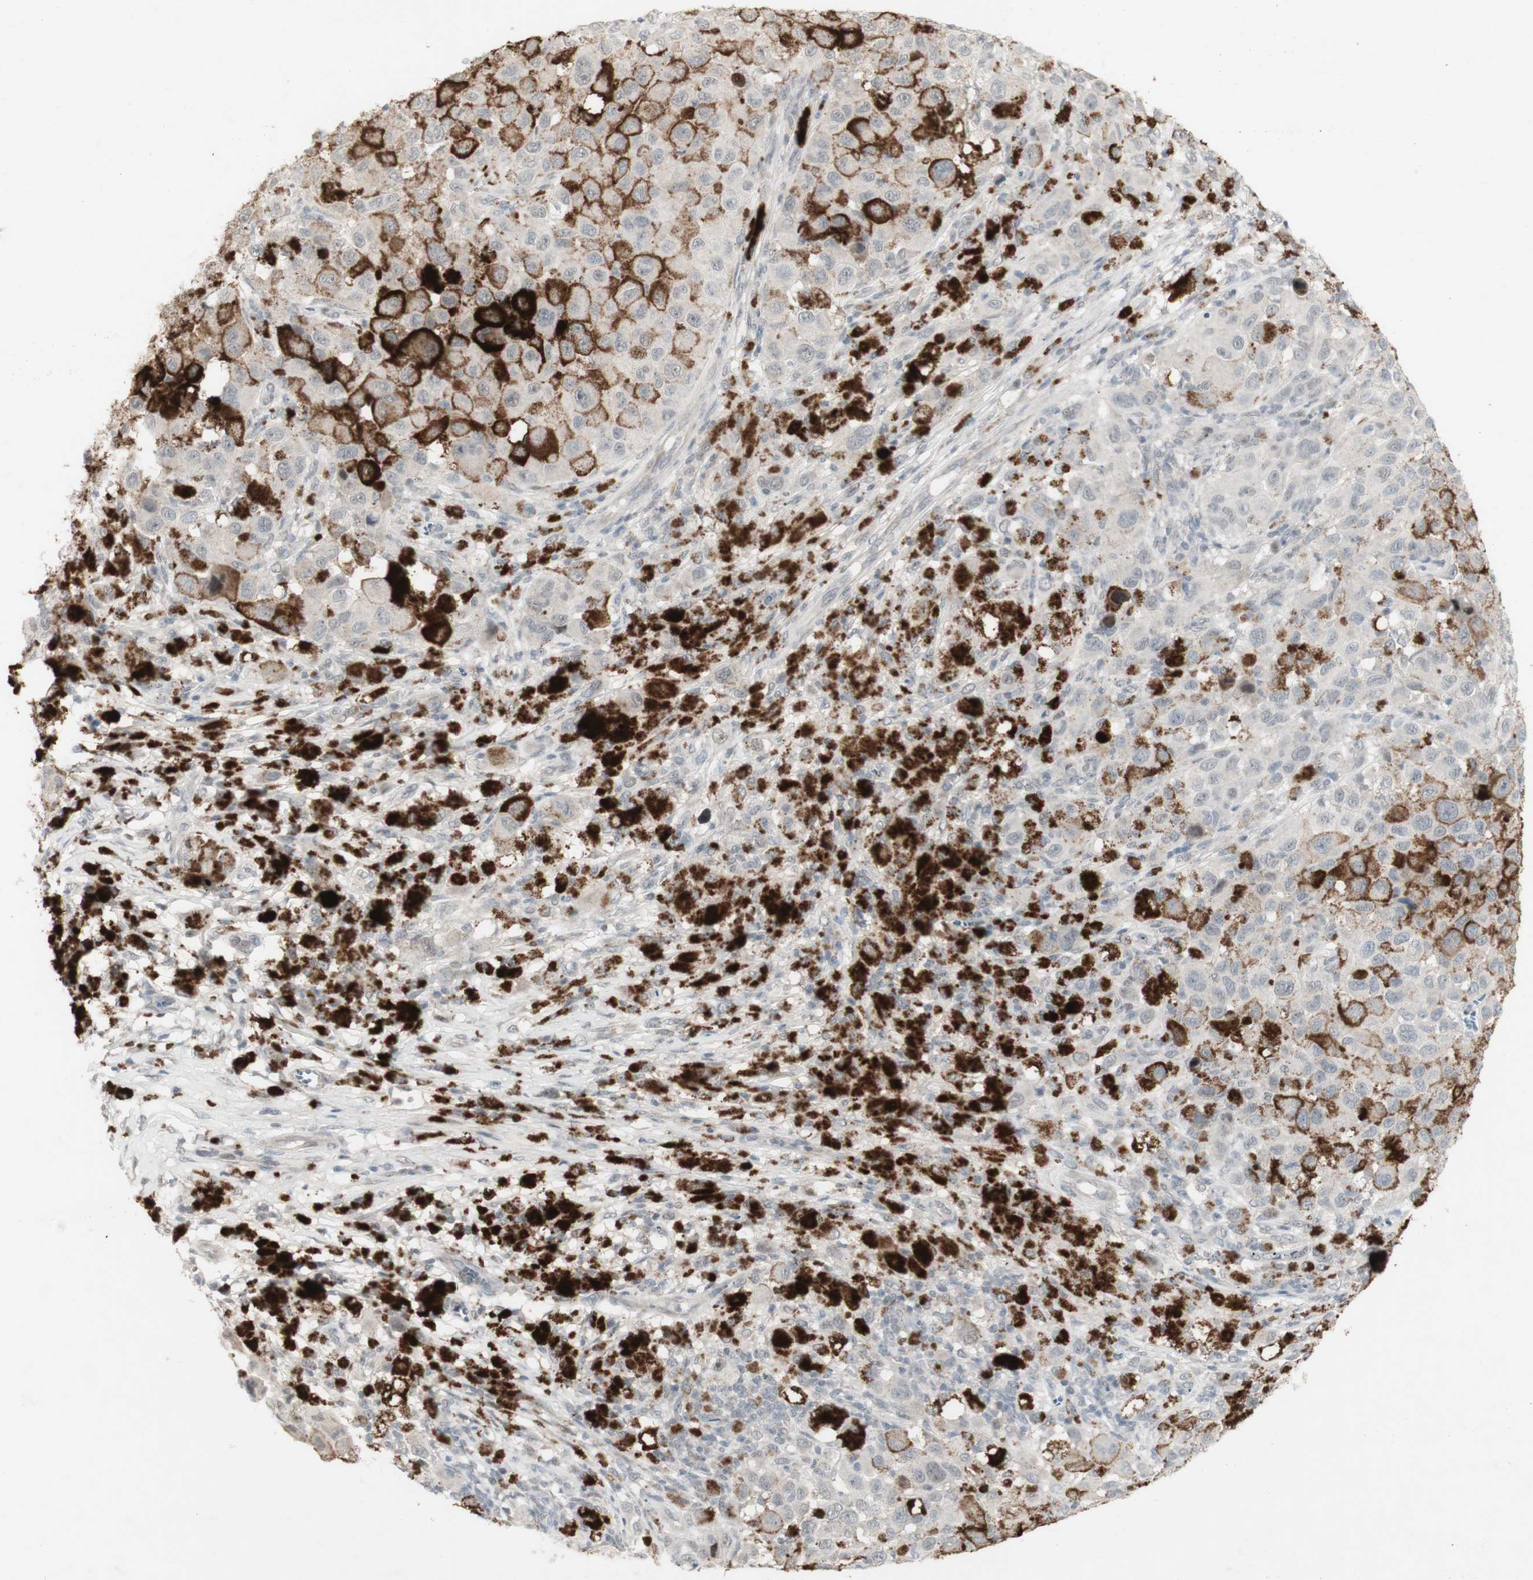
{"staining": {"intensity": "weak", "quantity": "25%-75%", "location": "cytoplasmic/membranous"}, "tissue": "melanoma", "cell_type": "Tumor cells", "image_type": "cancer", "snomed": [{"axis": "morphology", "description": "Malignant melanoma, NOS"}, {"axis": "topography", "description": "Skin"}], "caption": "This micrograph shows immunohistochemistry staining of melanoma, with low weak cytoplasmic/membranous expression in approximately 25%-75% of tumor cells.", "gene": "C1orf116", "patient": {"sex": "male", "age": 96}}